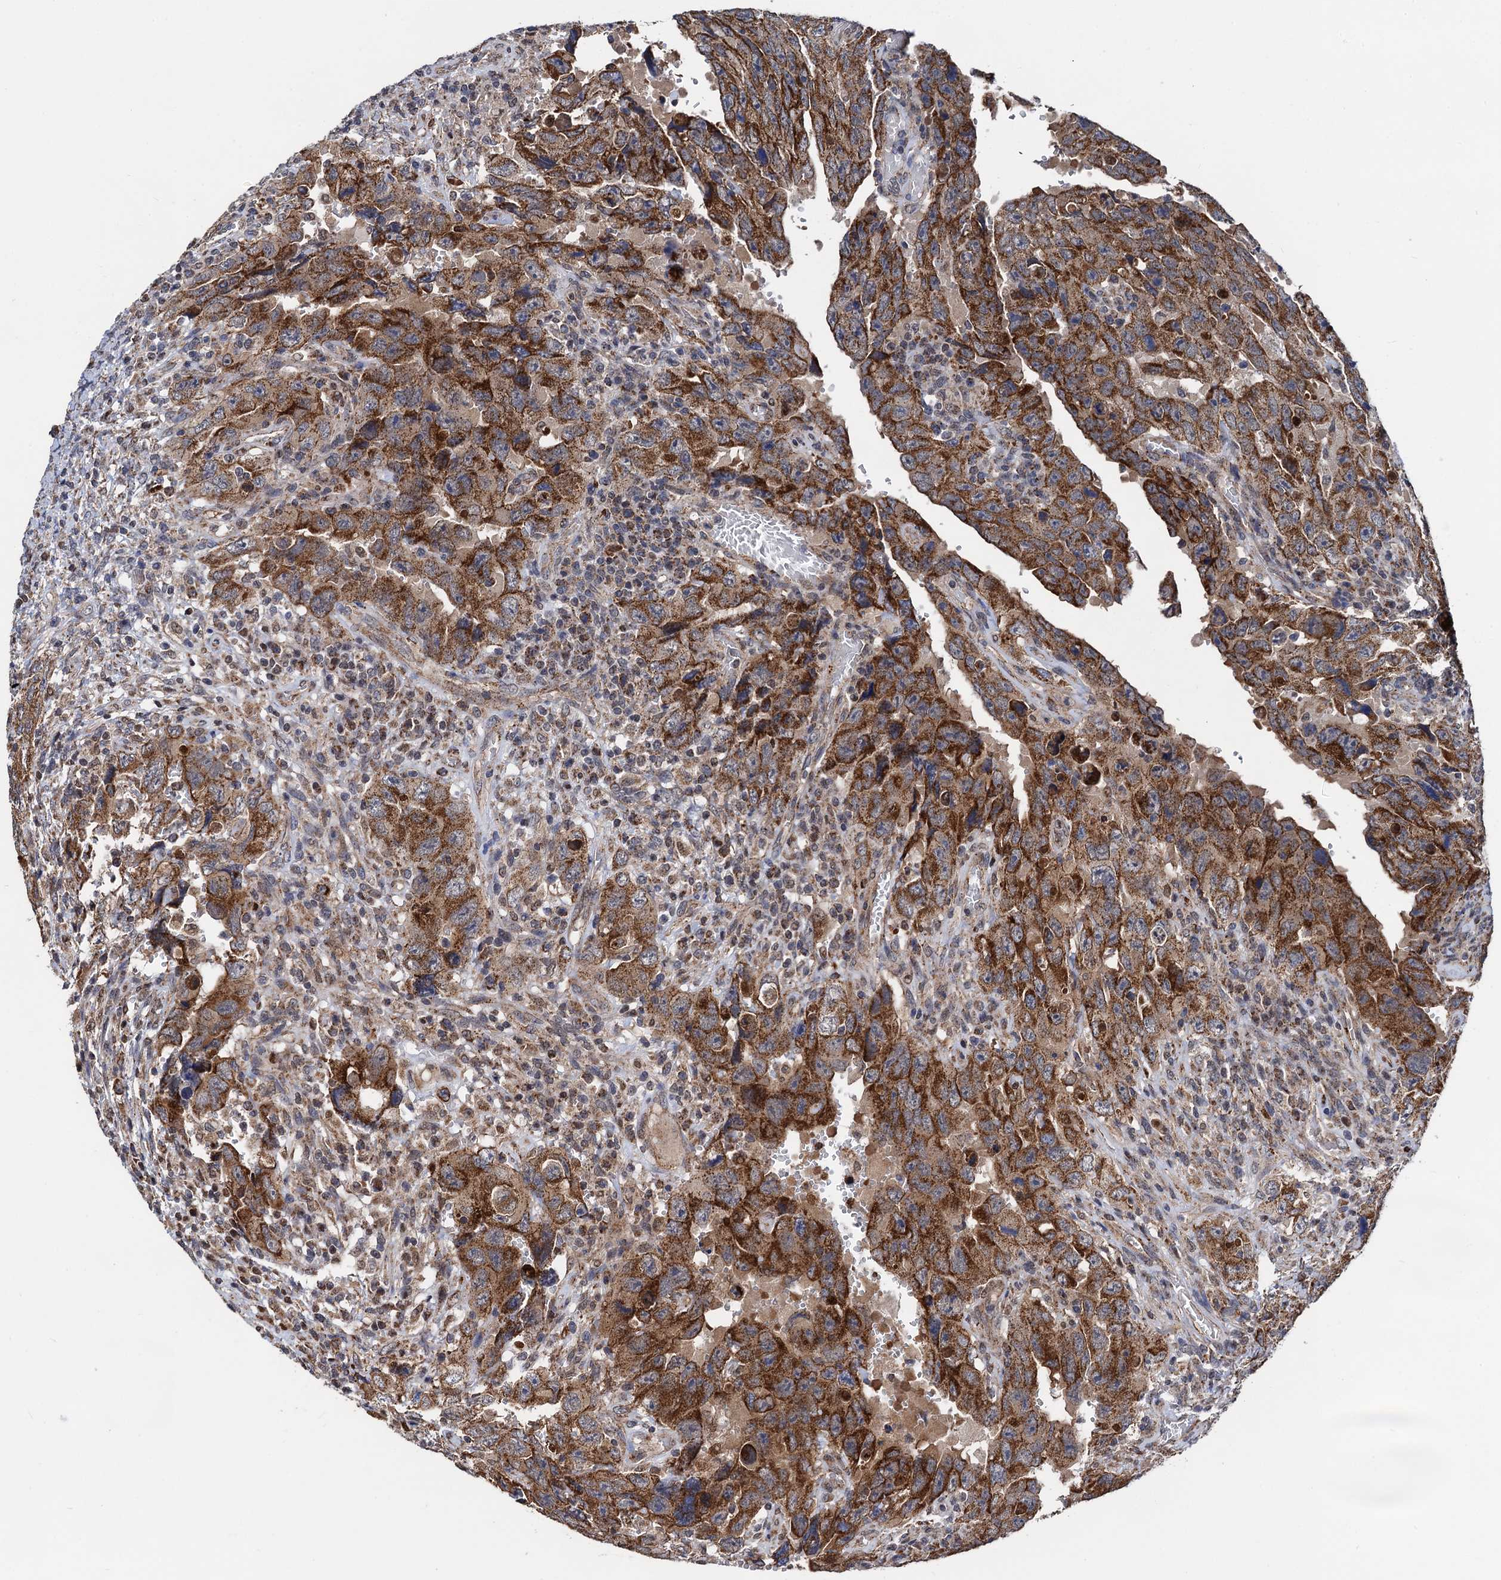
{"staining": {"intensity": "strong", "quantity": ">75%", "location": "cytoplasmic/membranous"}, "tissue": "testis cancer", "cell_type": "Tumor cells", "image_type": "cancer", "snomed": [{"axis": "morphology", "description": "Carcinoma, Embryonal, NOS"}, {"axis": "topography", "description": "Testis"}], "caption": "Embryonal carcinoma (testis) stained with a protein marker shows strong staining in tumor cells.", "gene": "PTCD3", "patient": {"sex": "male", "age": 26}}